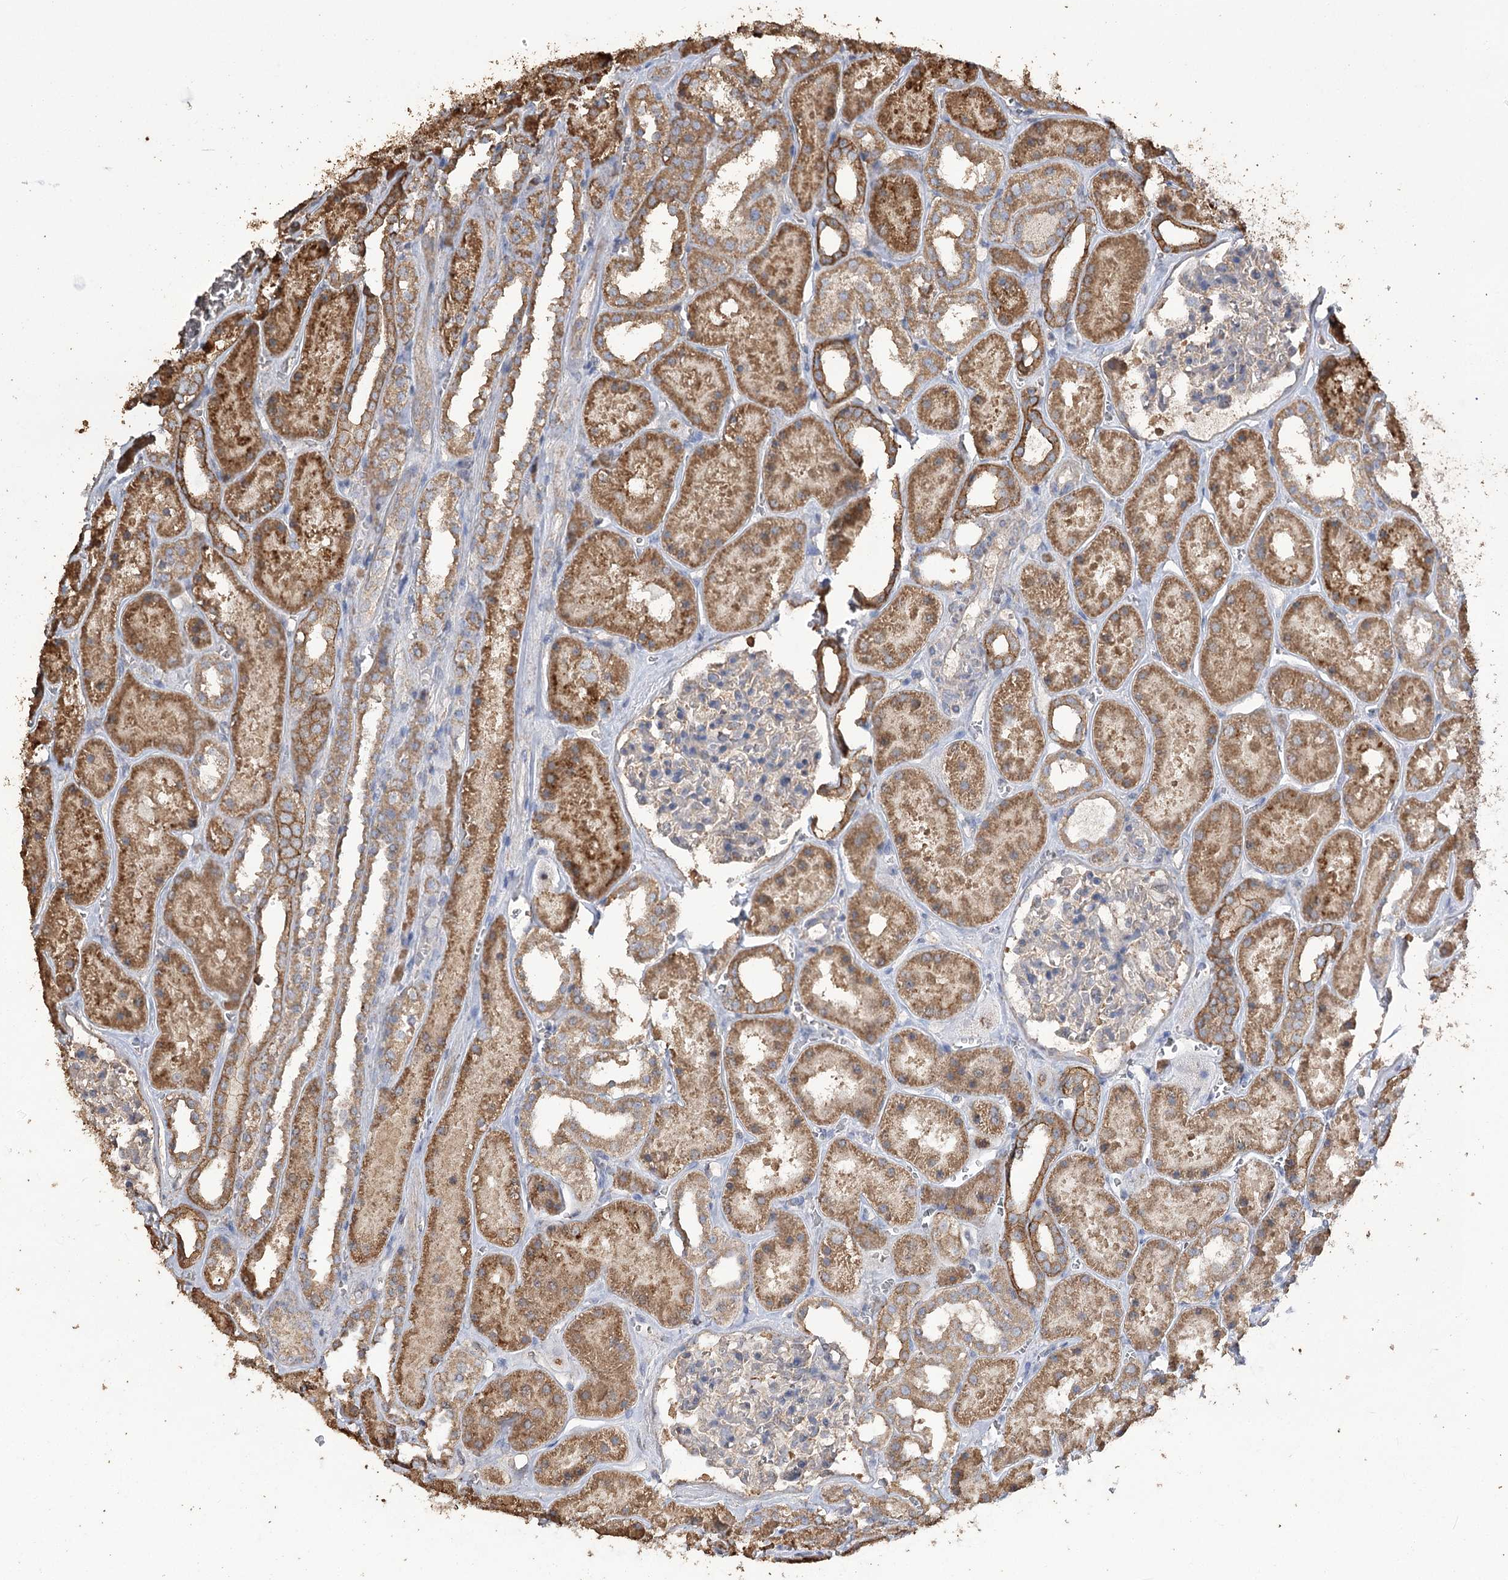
{"staining": {"intensity": "negative", "quantity": "none", "location": "none"}, "tissue": "kidney", "cell_type": "Cells in glomeruli", "image_type": "normal", "snomed": [{"axis": "morphology", "description": "Normal tissue, NOS"}, {"axis": "topography", "description": "Kidney"}], "caption": "Photomicrograph shows no significant protein staining in cells in glomeruli of unremarkable kidney. The staining was performed using DAB to visualize the protein expression in brown, while the nuclei were stained in blue with hematoxylin (Magnification: 20x).", "gene": "IREB2", "patient": {"sex": "female", "age": 41}}